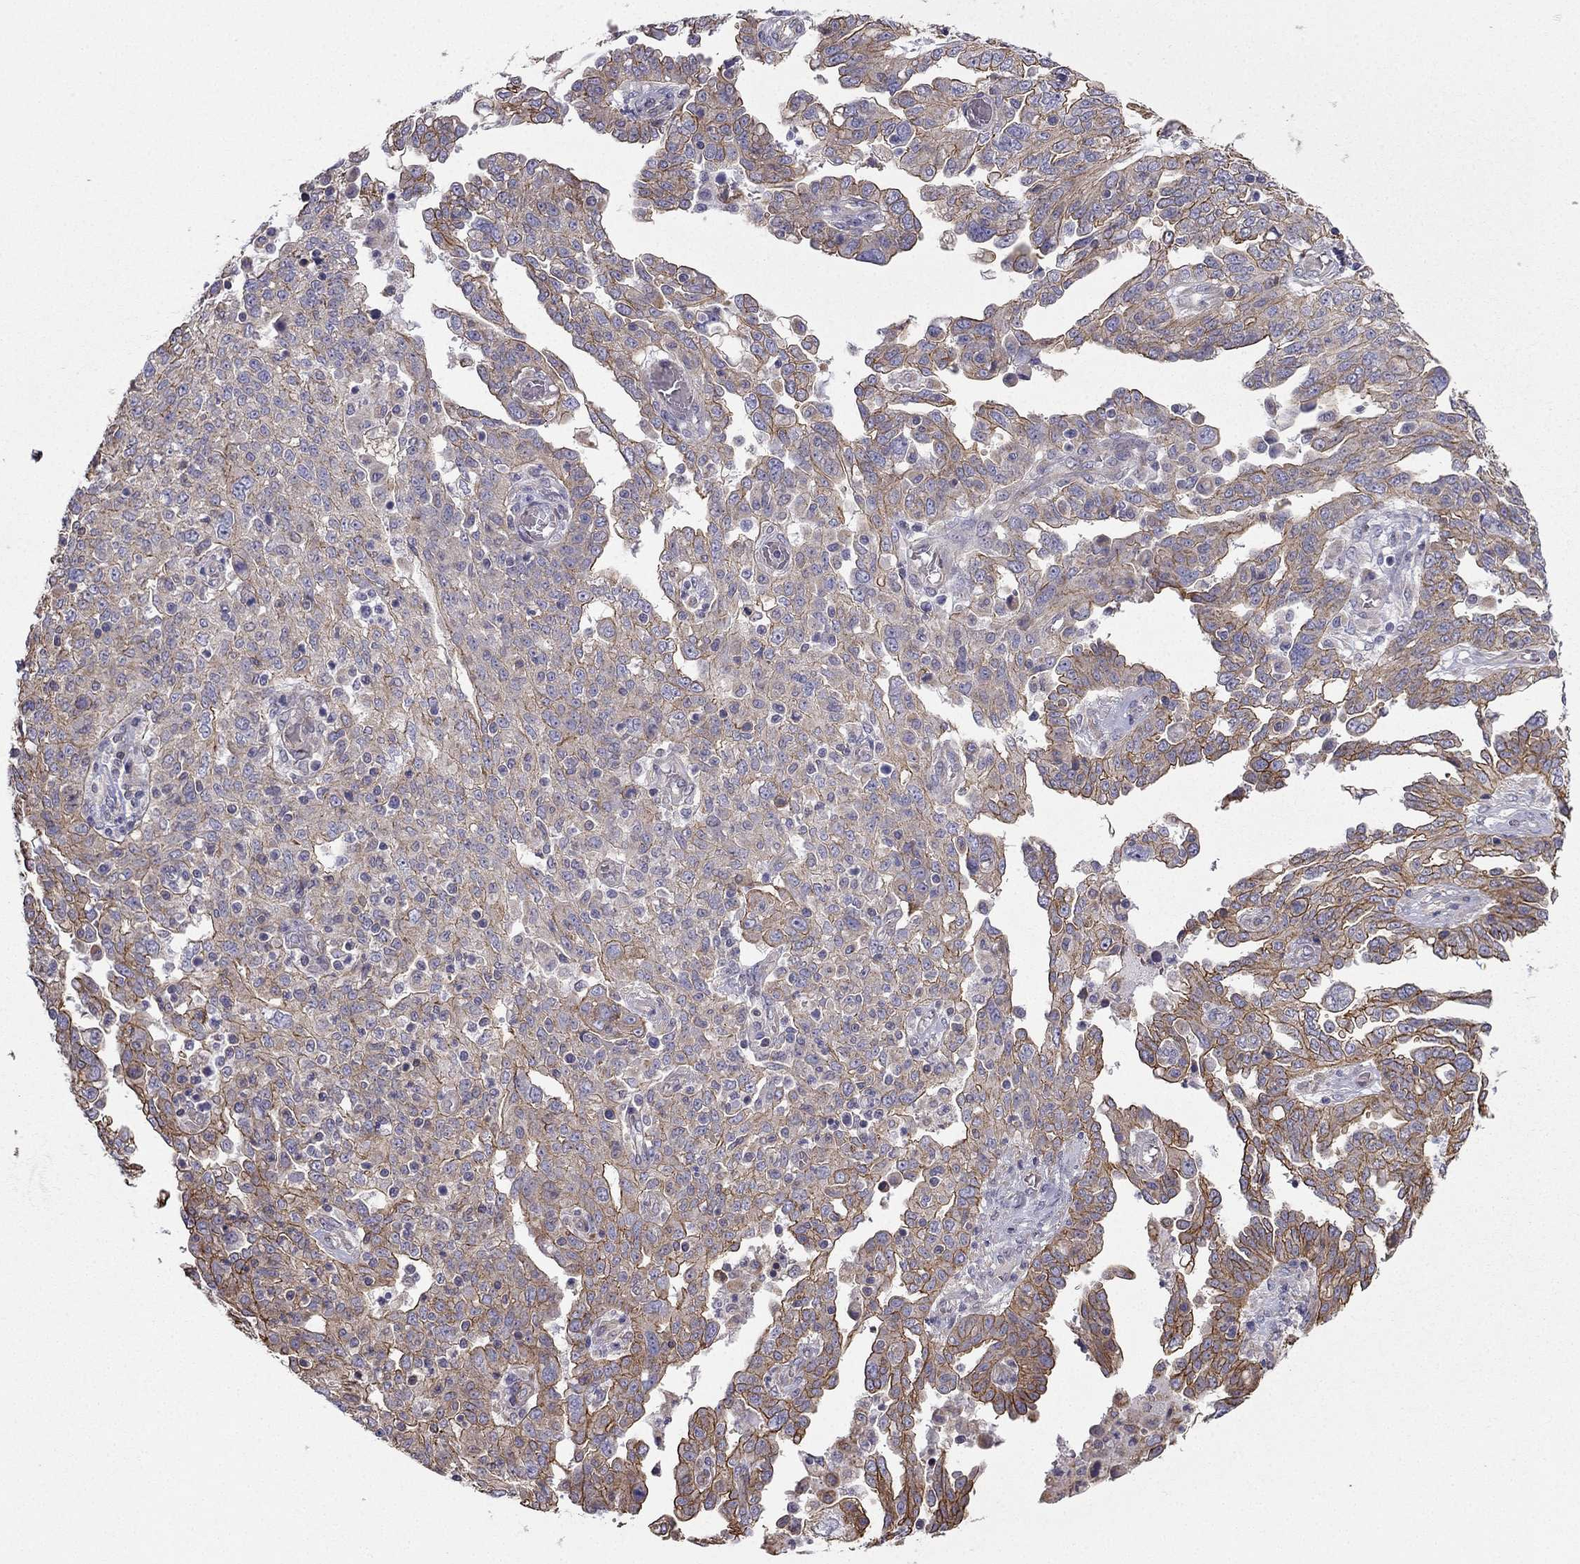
{"staining": {"intensity": "moderate", "quantity": "25%-75%", "location": "cytoplasmic/membranous"}, "tissue": "ovarian cancer", "cell_type": "Tumor cells", "image_type": "cancer", "snomed": [{"axis": "morphology", "description": "Cystadenocarcinoma, serous, NOS"}, {"axis": "topography", "description": "Ovary"}], "caption": "Immunohistochemistry (IHC) image of ovarian serous cystadenocarcinoma stained for a protein (brown), which exhibits medium levels of moderate cytoplasmic/membranous positivity in approximately 25%-75% of tumor cells.", "gene": "ENOX1", "patient": {"sex": "female", "age": 67}}